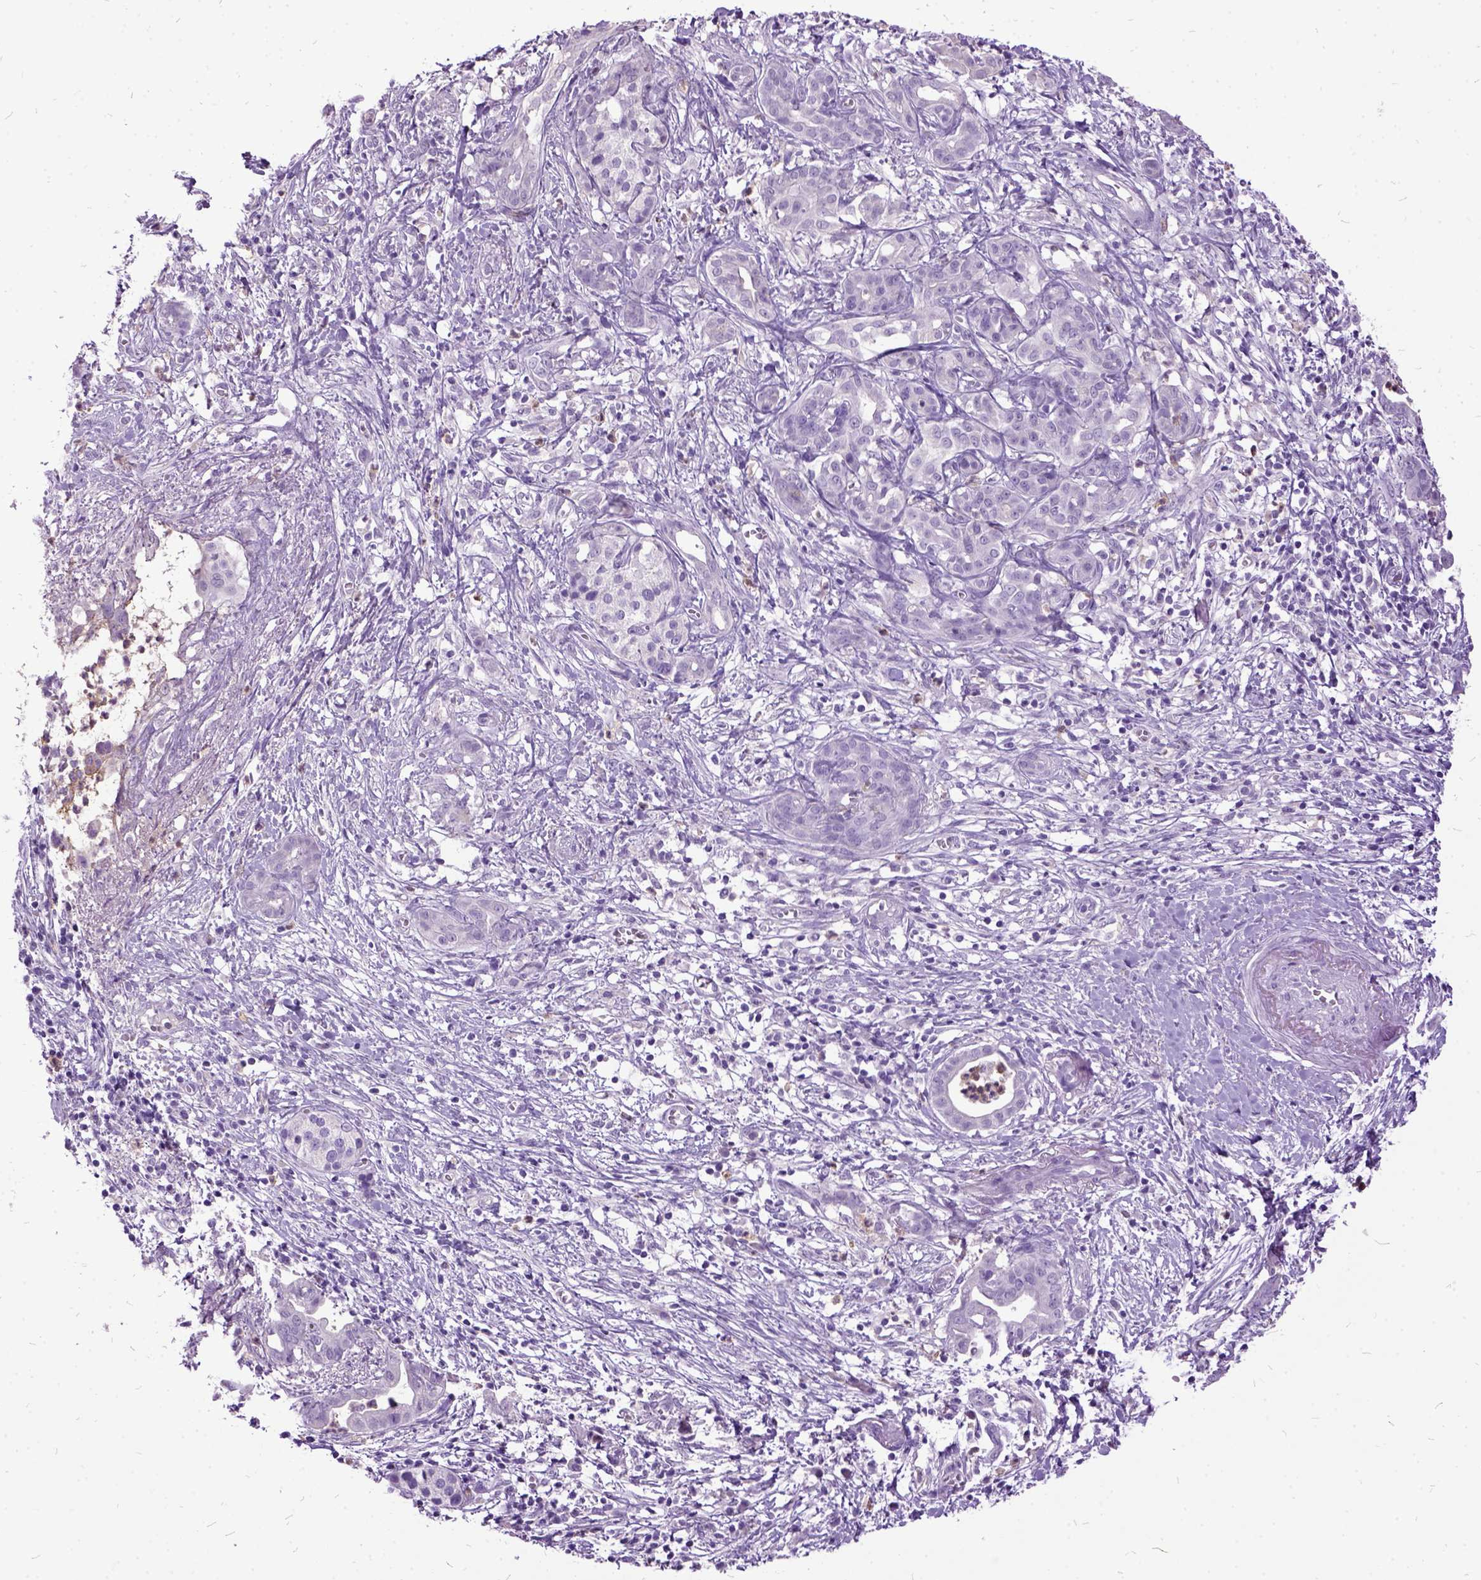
{"staining": {"intensity": "negative", "quantity": "none", "location": "none"}, "tissue": "pancreatic cancer", "cell_type": "Tumor cells", "image_type": "cancer", "snomed": [{"axis": "morphology", "description": "Adenocarcinoma, NOS"}, {"axis": "topography", "description": "Pancreas"}], "caption": "This is an immunohistochemistry image of human pancreatic adenocarcinoma. There is no positivity in tumor cells.", "gene": "MME", "patient": {"sex": "male", "age": 61}}